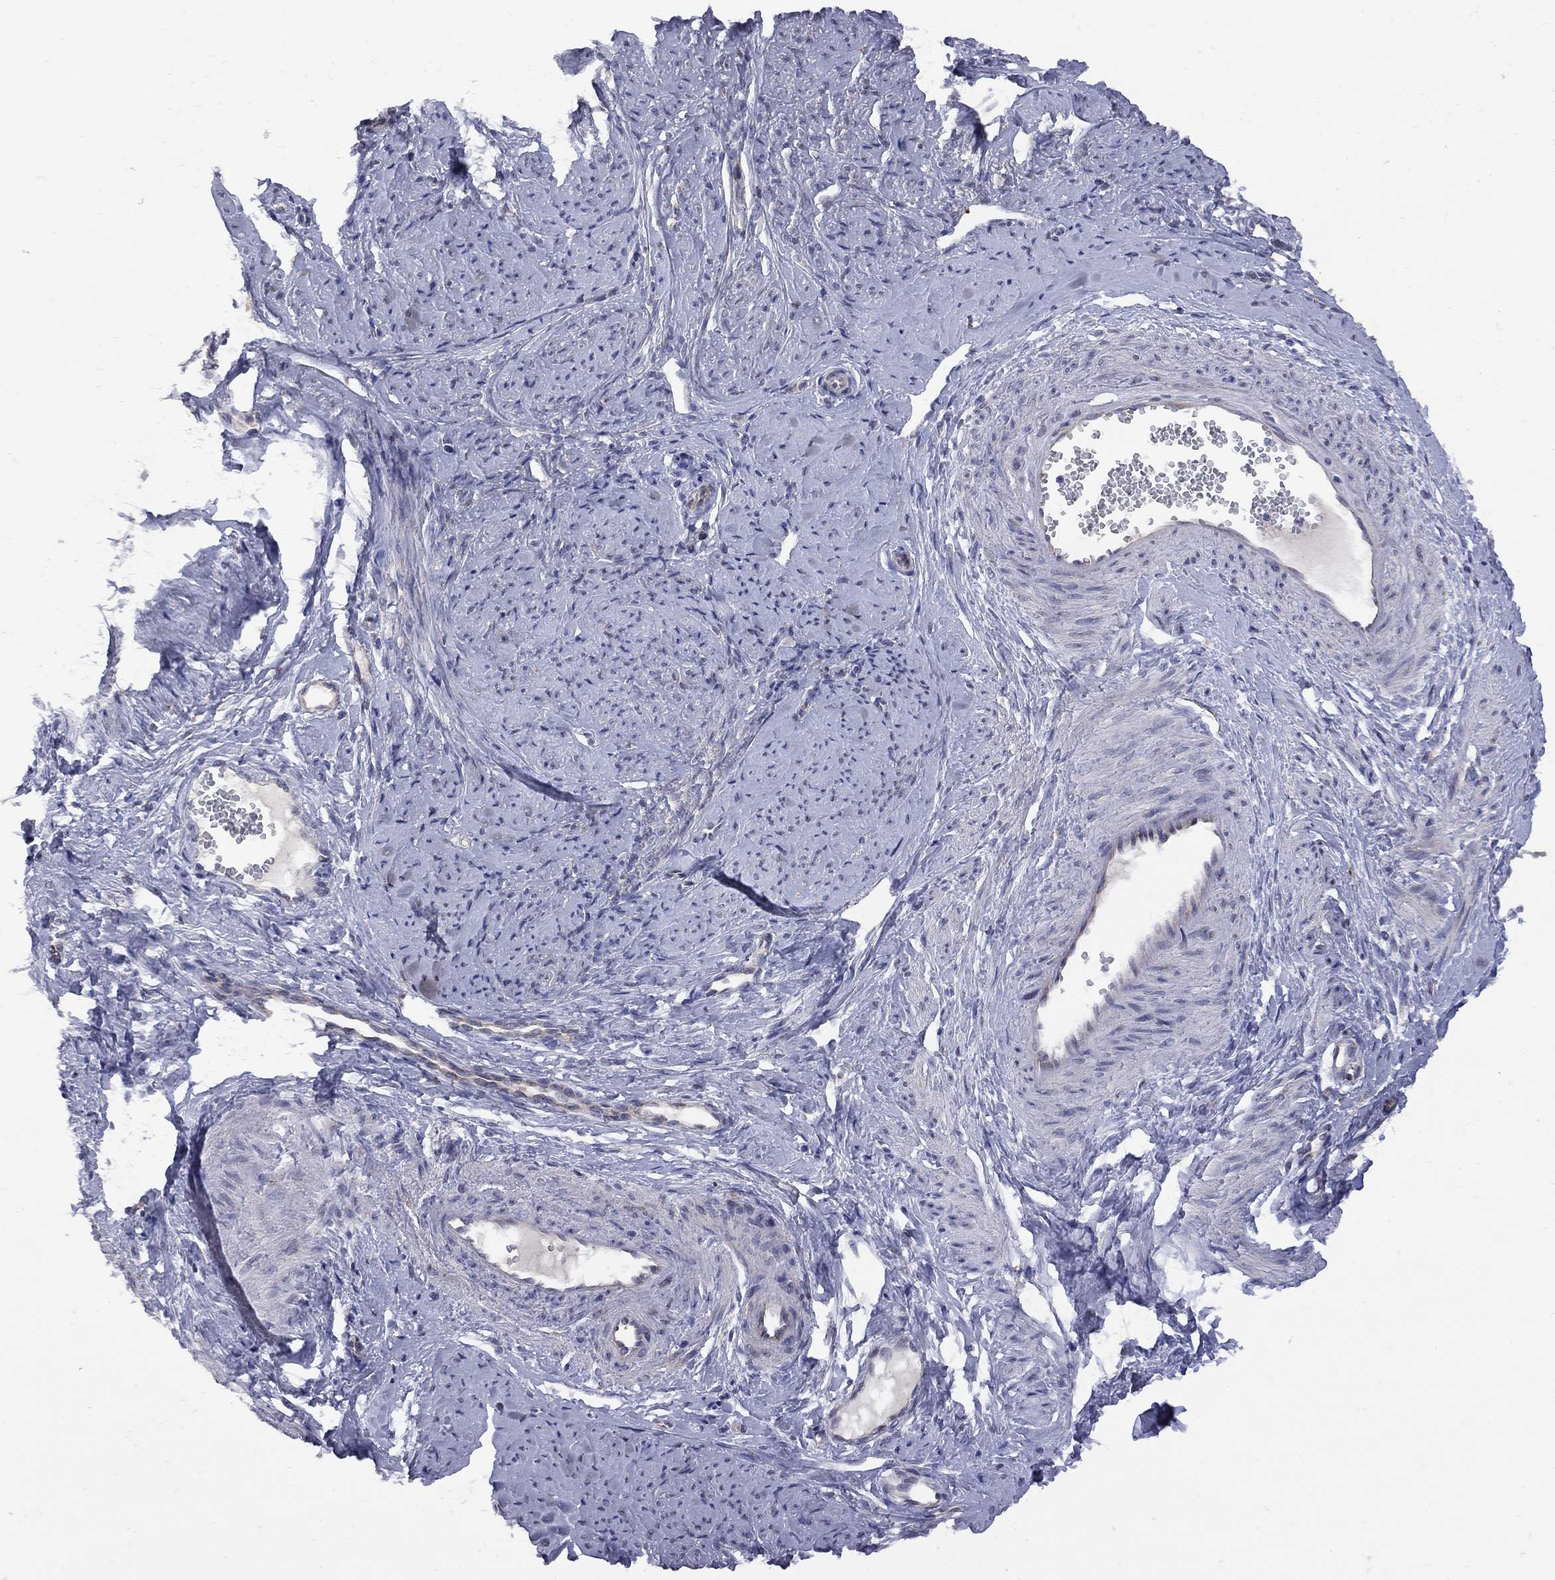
{"staining": {"intensity": "negative", "quantity": "none", "location": "none"}, "tissue": "smooth muscle", "cell_type": "Smooth muscle cells", "image_type": "normal", "snomed": [{"axis": "morphology", "description": "Normal tissue, NOS"}, {"axis": "topography", "description": "Smooth muscle"}], "caption": "An immunohistochemistry photomicrograph of benign smooth muscle is shown. There is no staining in smooth muscle cells of smooth muscle. The staining was performed using DAB (3,3'-diaminobenzidine) to visualize the protein expression in brown, while the nuclei were stained in blue with hematoxylin (Magnification: 20x).", "gene": "MTHFR", "patient": {"sex": "female", "age": 48}}